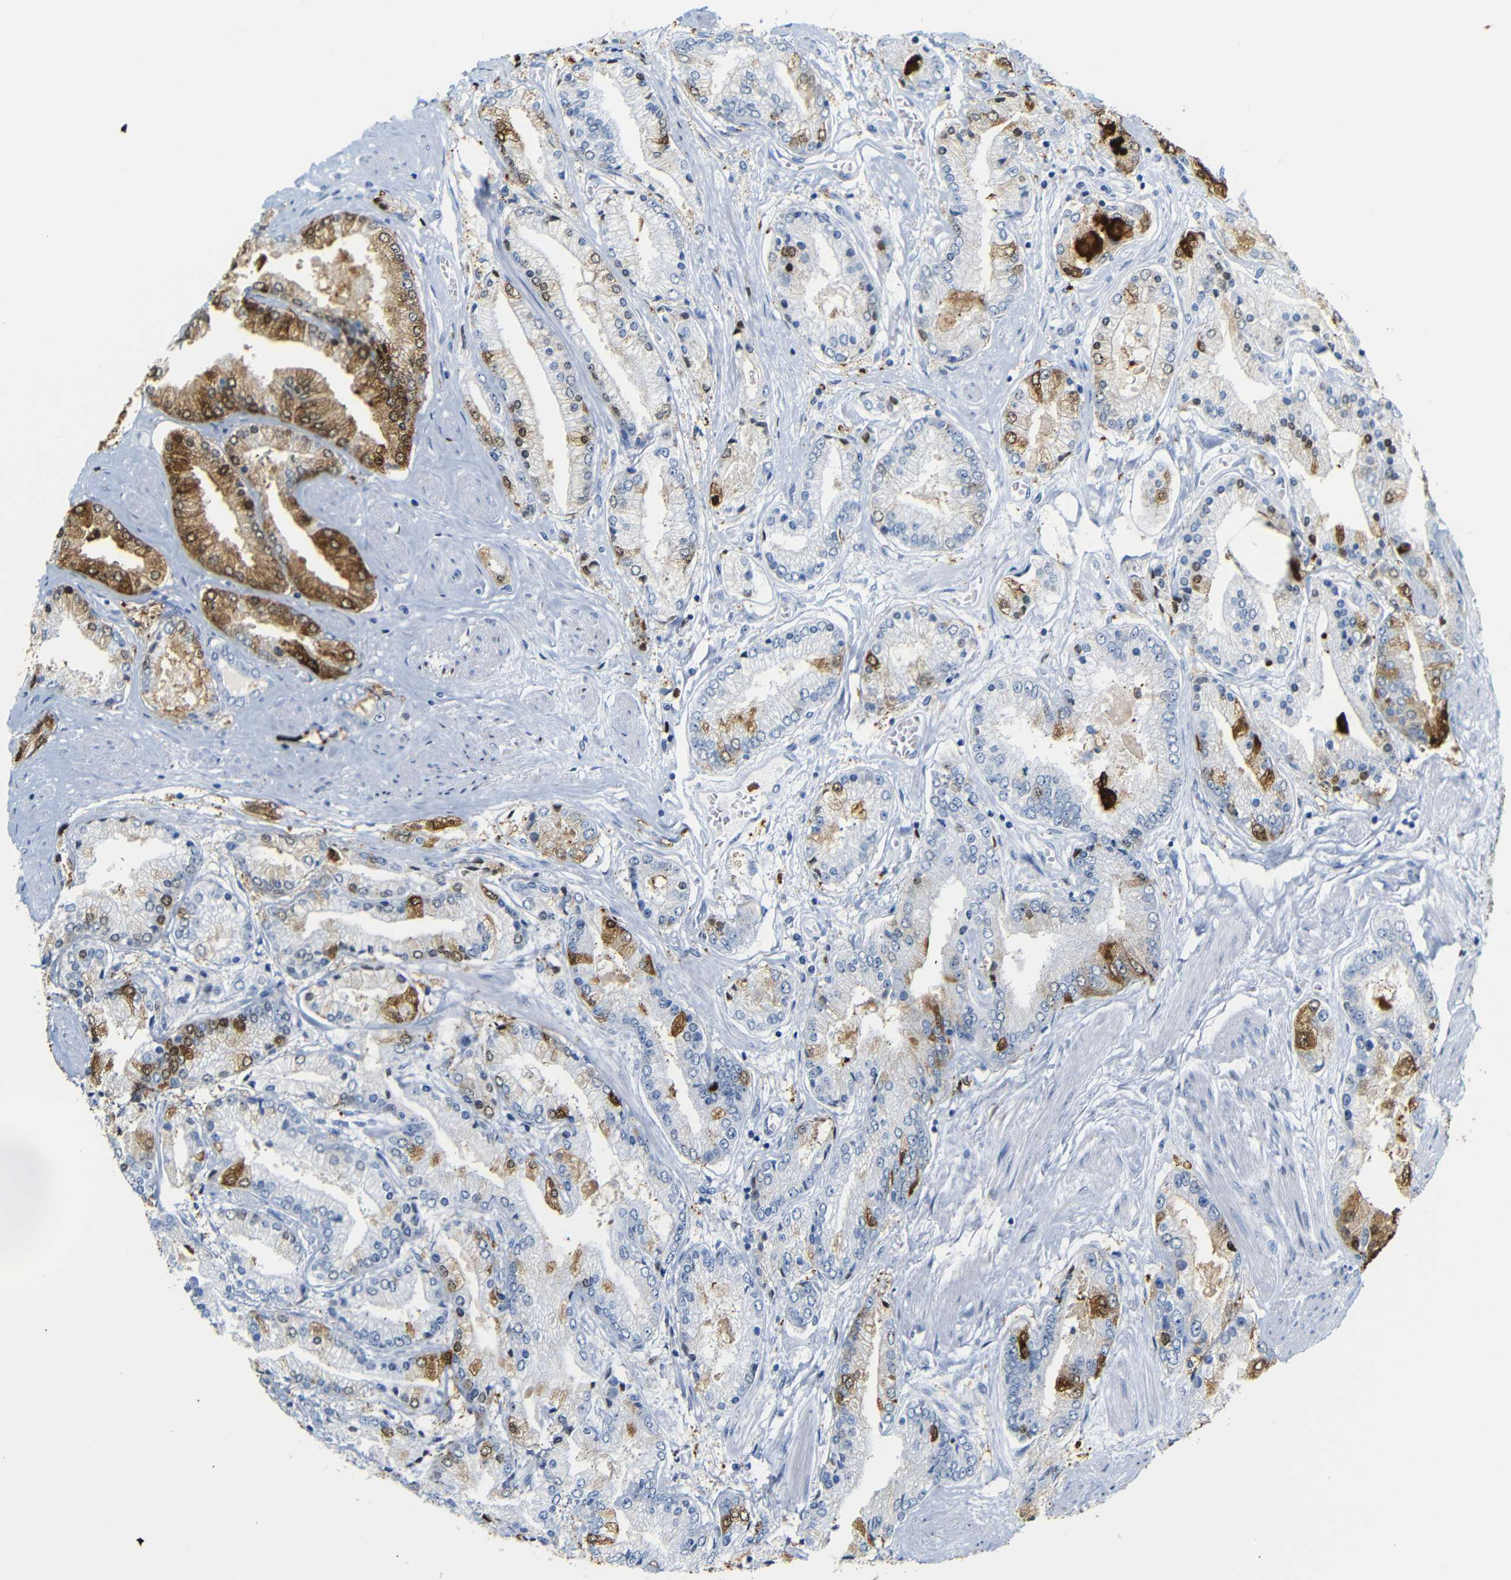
{"staining": {"intensity": "strong", "quantity": ">75%", "location": "cytoplasmic/membranous,nuclear"}, "tissue": "prostate cancer", "cell_type": "Tumor cells", "image_type": "cancer", "snomed": [{"axis": "morphology", "description": "Adenocarcinoma, High grade"}, {"axis": "topography", "description": "Prostate"}], "caption": "High-power microscopy captured an IHC histopathology image of prostate adenocarcinoma (high-grade), revealing strong cytoplasmic/membranous and nuclear positivity in about >75% of tumor cells. (Brightfield microscopy of DAB IHC at high magnification).", "gene": "MT1A", "patient": {"sex": "male", "age": 59}}